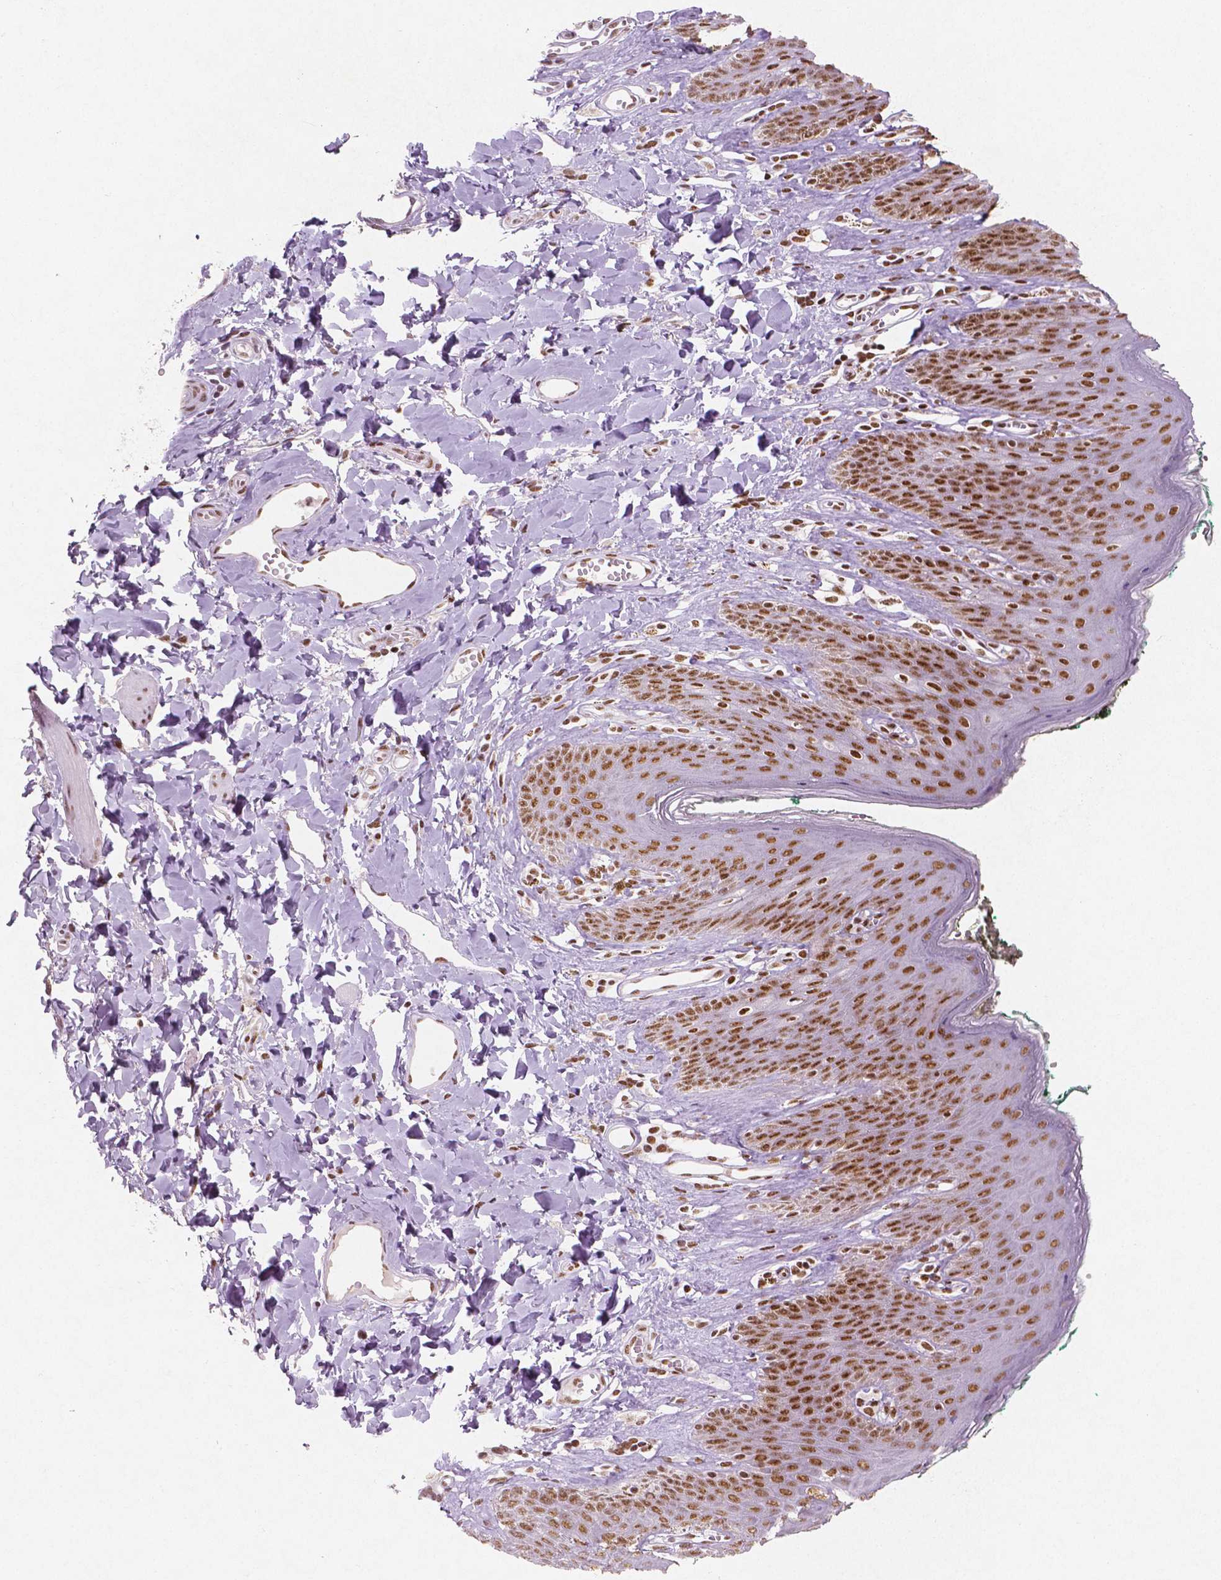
{"staining": {"intensity": "moderate", "quantity": ">75%", "location": "nuclear"}, "tissue": "skin", "cell_type": "Epidermal cells", "image_type": "normal", "snomed": [{"axis": "morphology", "description": "Normal tissue, NOS"}, {"axis": "topography", "description": "Vulva"}, {"axis": "topography", "description": "Peripheral nerve tissue"}], "caption": "High-magnification brightfield microscopy of unremarkable skin stained with DAB (3,3'-diaminobenzidine) (brown) and counterstained with hematoxylin (blue). epidermal cells exhibit moderate nuclear staining is appreciated in about>75% of cells.", "gene": "BRD4", "patient": {"sex": "female", "age": 66}}